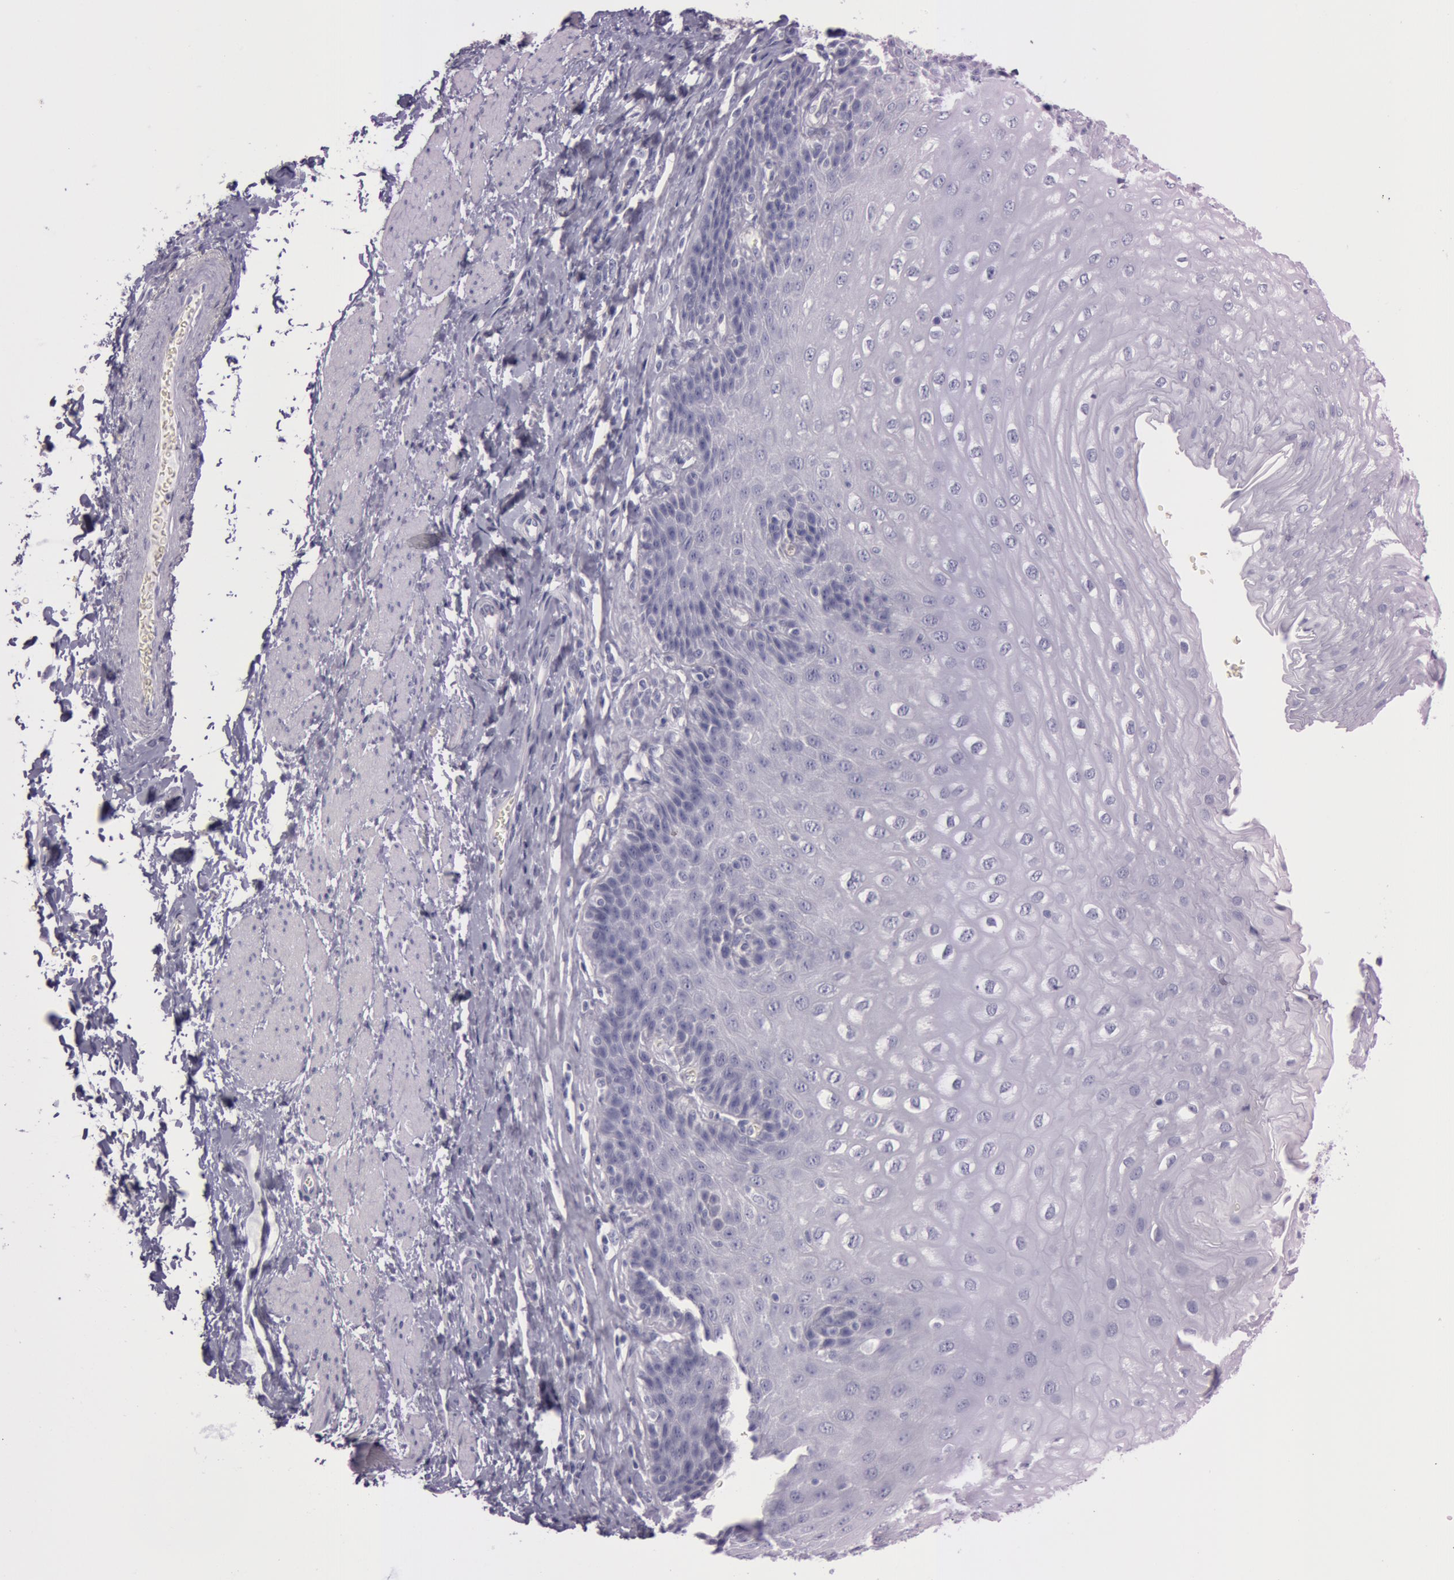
{"staining": {"intensity": "negative", "quantity": "none", "location": "none"}, "tissue": "esophagus", "cell_type": "Squamous epithelial cells", "image_type": "normal", "snomed": [{"axis": "morphology", "description": "Normal tissue, NOS"}, {"axis": "topography", "description": "Esophagus"}], "caption": "Immunohistochemistry (IHC) of benign human esophagus shows no staining in squamous epithelial cells. (Stains: DAB IHC with hematoxylin counter stain, Microscopy: brightfield microscopy at high magnification).", "gene": "FOLH1", "patient": {"sex": "female", "age": 61}}